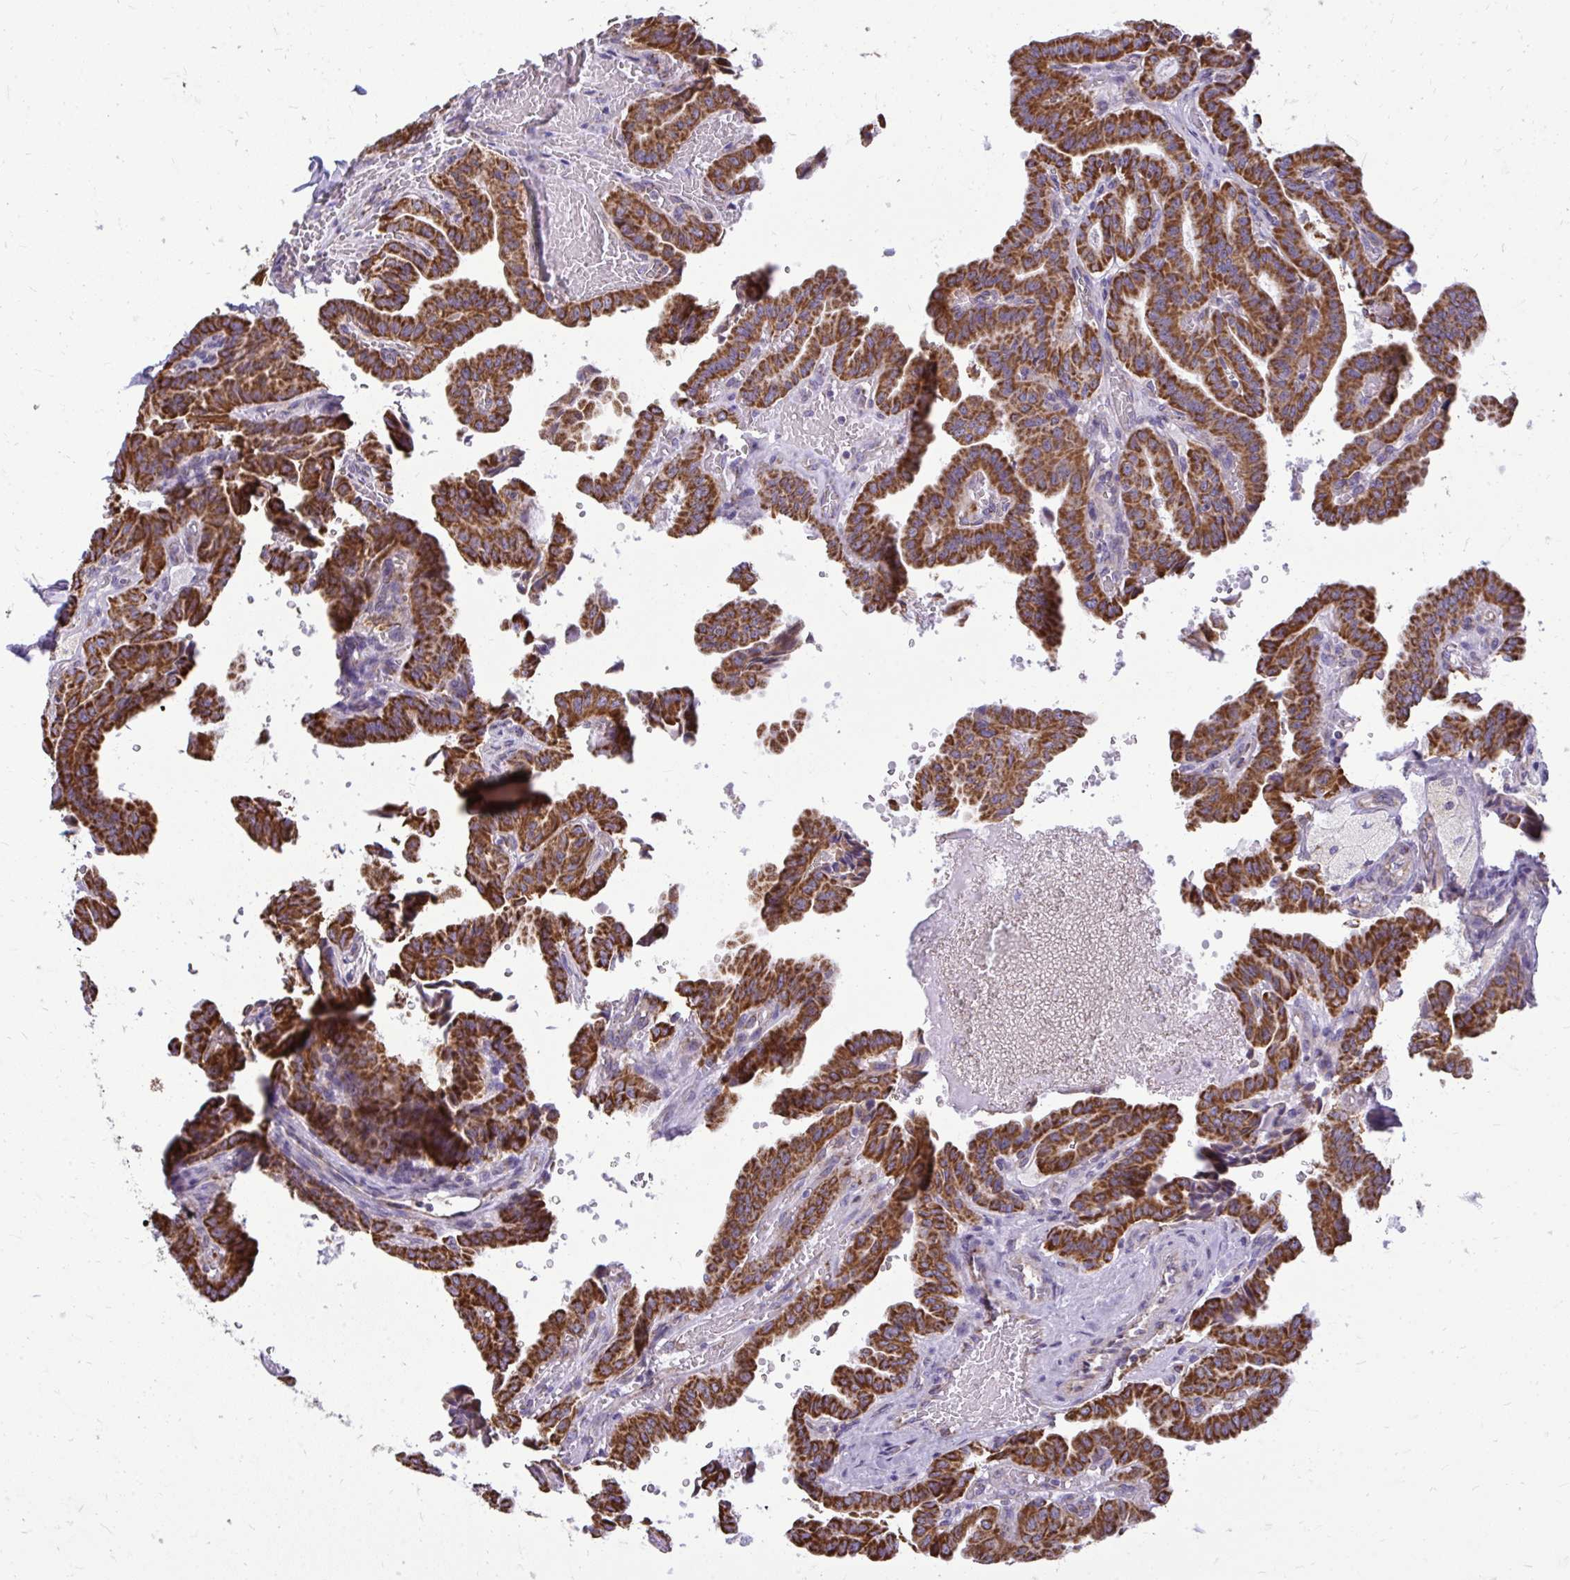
{"staining": {"intensity": "strong", "quantity": ">75%", "location": "cytoplasmic/membranous"}, "tissue": "thyroid cancer", "cell_type": "Tumor cells", "image_type": "cancer", "snomed": [{"axis": "morphology", "description": "Papillary adenocarcinoma, NOS"}, {"axis": "topography", "description": "Thyroid gland"}], "caption": "Thyroid papillary adenocarcinoma tissue shows strong cytoplasmic/membranous staining in approximately >75% of tumor cells", "gene": "IFIT1", "patient": {"sex": "male", "age": 87}}